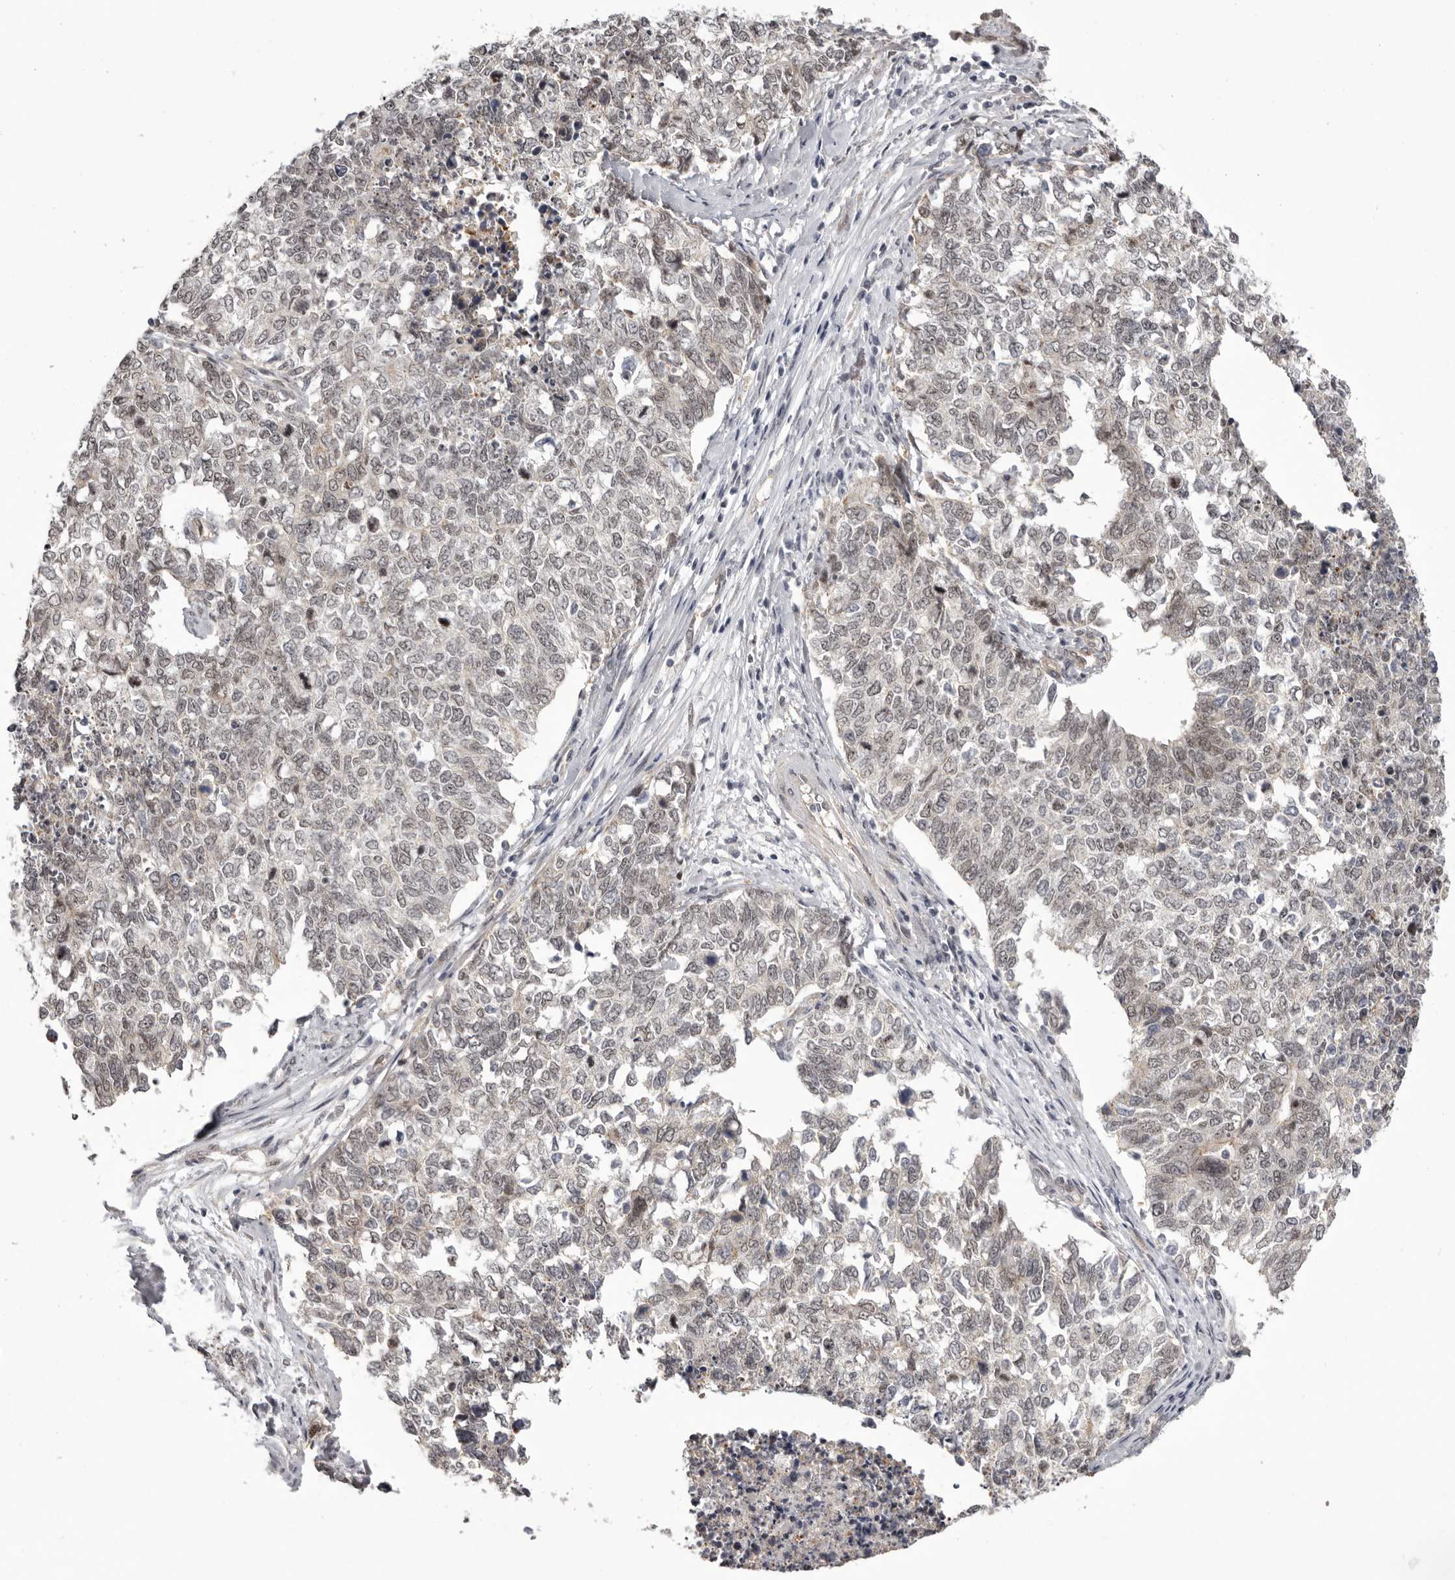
{"staining": {"intensity": "negative", "quantity": "none", "location": "none"}, "tissue": "cervical cancer", "cell_type": "Tumor cells", "image_type": "cancer", "snomed": [{"axis": "morphology", "description": "Squamous cell carcinoma, NOS"}, {"axis": "topography", "description": "Cervix"}], "caption": "Human cervical squamous cell carcinoma stained for a protein using immunohistochemistry (IHC) shows no expression in tumor cells.", "gene": "RNF2", "patient": {"sex": "female", "age": 63}}